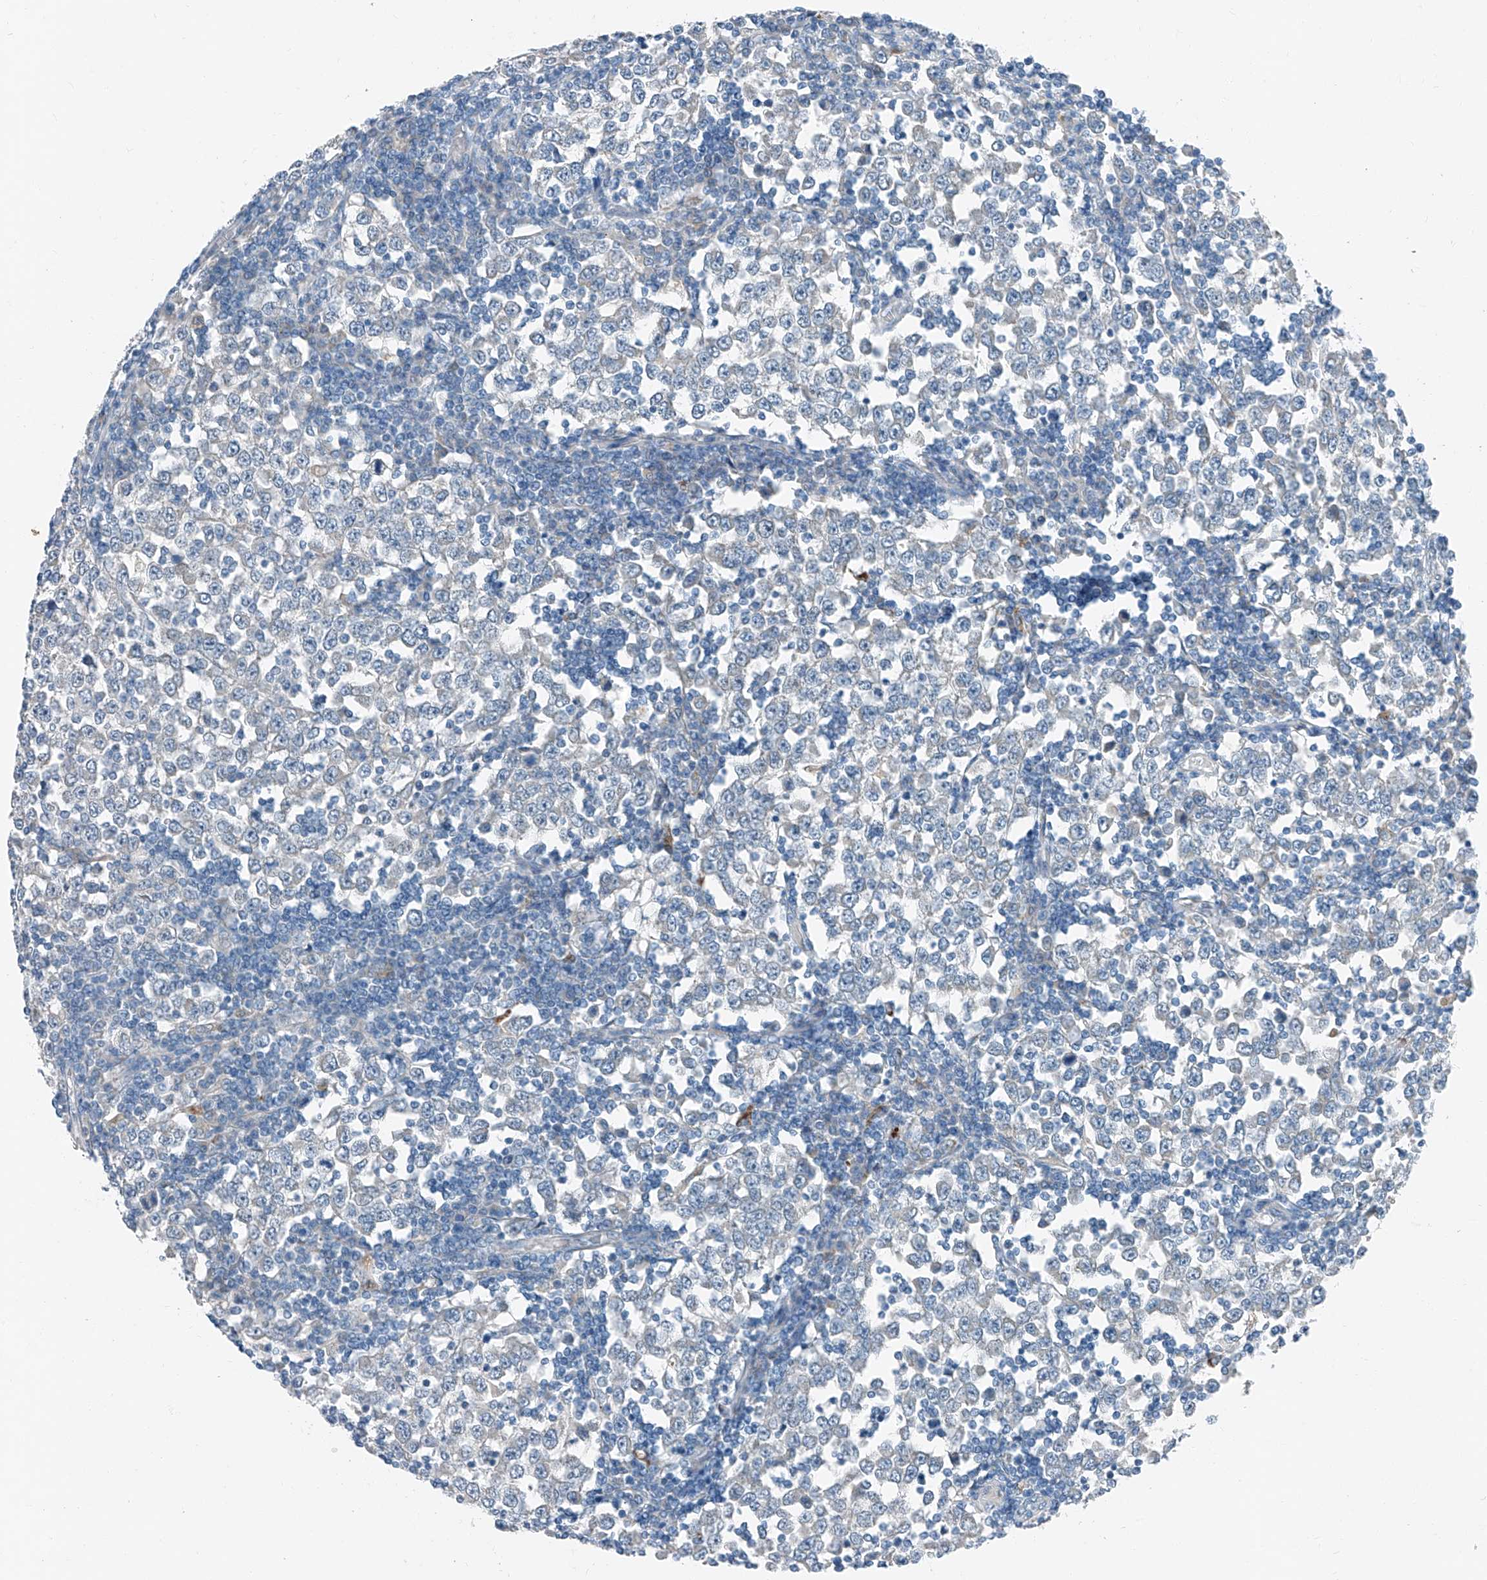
{"staining": {"intensity": "negative", "quantity": "none", "location": "none"}, "tissue": "testis cancer", "cell_type": "Tumor cells", "image_type": "cancer", "snomed": [{"axis": "morphology", "description": "Seminoma, NOS"}, {"axis": "topography", "description": "Testis"}], "caption": "Human testis cancer stained for a protein using IHC shows no positivity in tumor cells.", "gene": "MDGA1", "patient": {"sex": "male", "age": 65}}